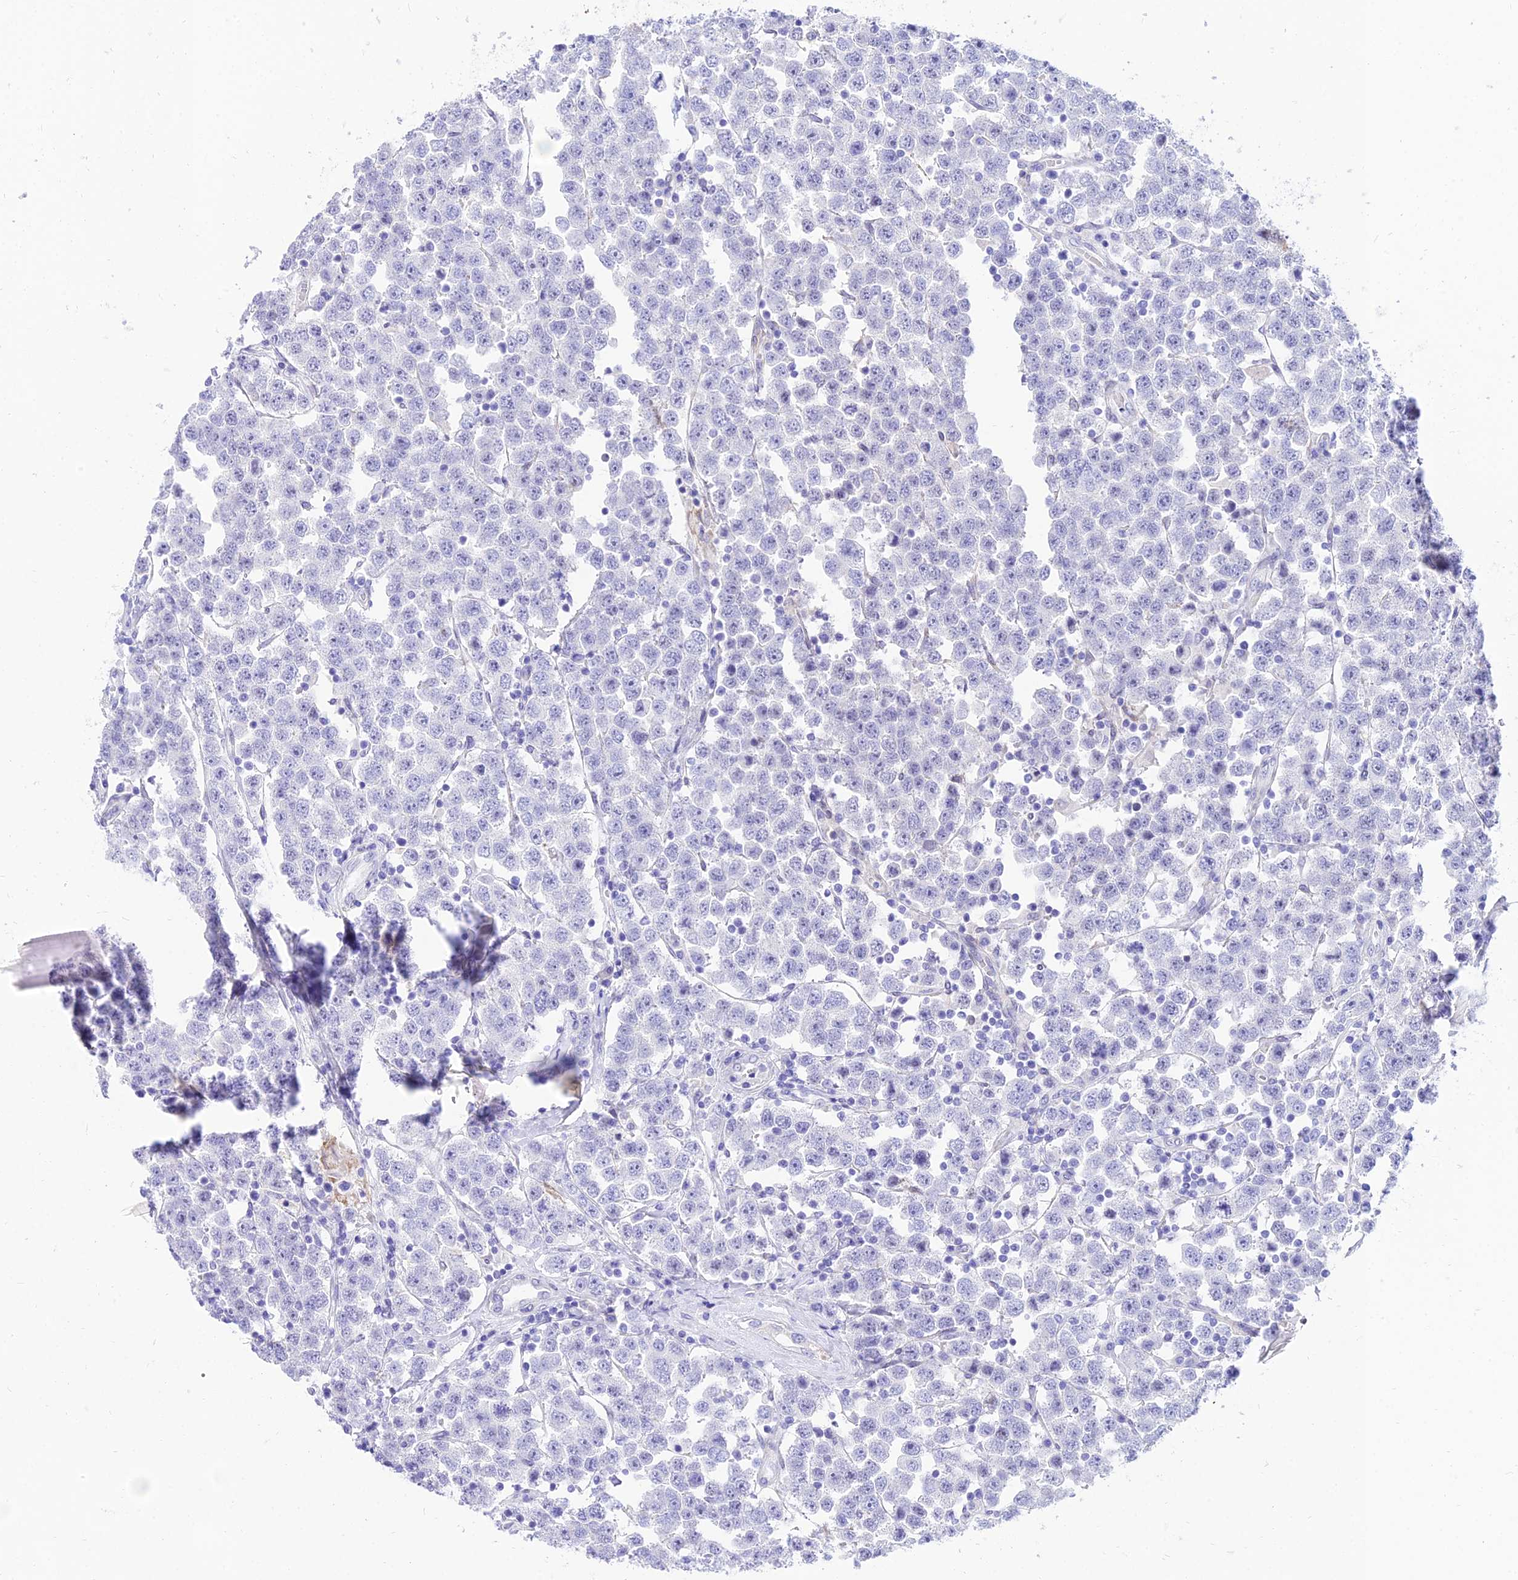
{"staining": {"intensity": "negative", "quantity": "none", "location": "none"}, "tissue": "testis cancer", "cell_type": "Tumor cells", "image_type": "cancer", "snomed": [{"axis": "morphology", "description": "Seminoma, NOS"}, {"axis": "topography", "description": "Testis"}], "caption": "This is an immunohistochemistry histopathology image of testis cancer (seminoma). There is no positivity in tumor cells.", "gene": "TAC3", "patient": {"sex": "male", "age": 28}}